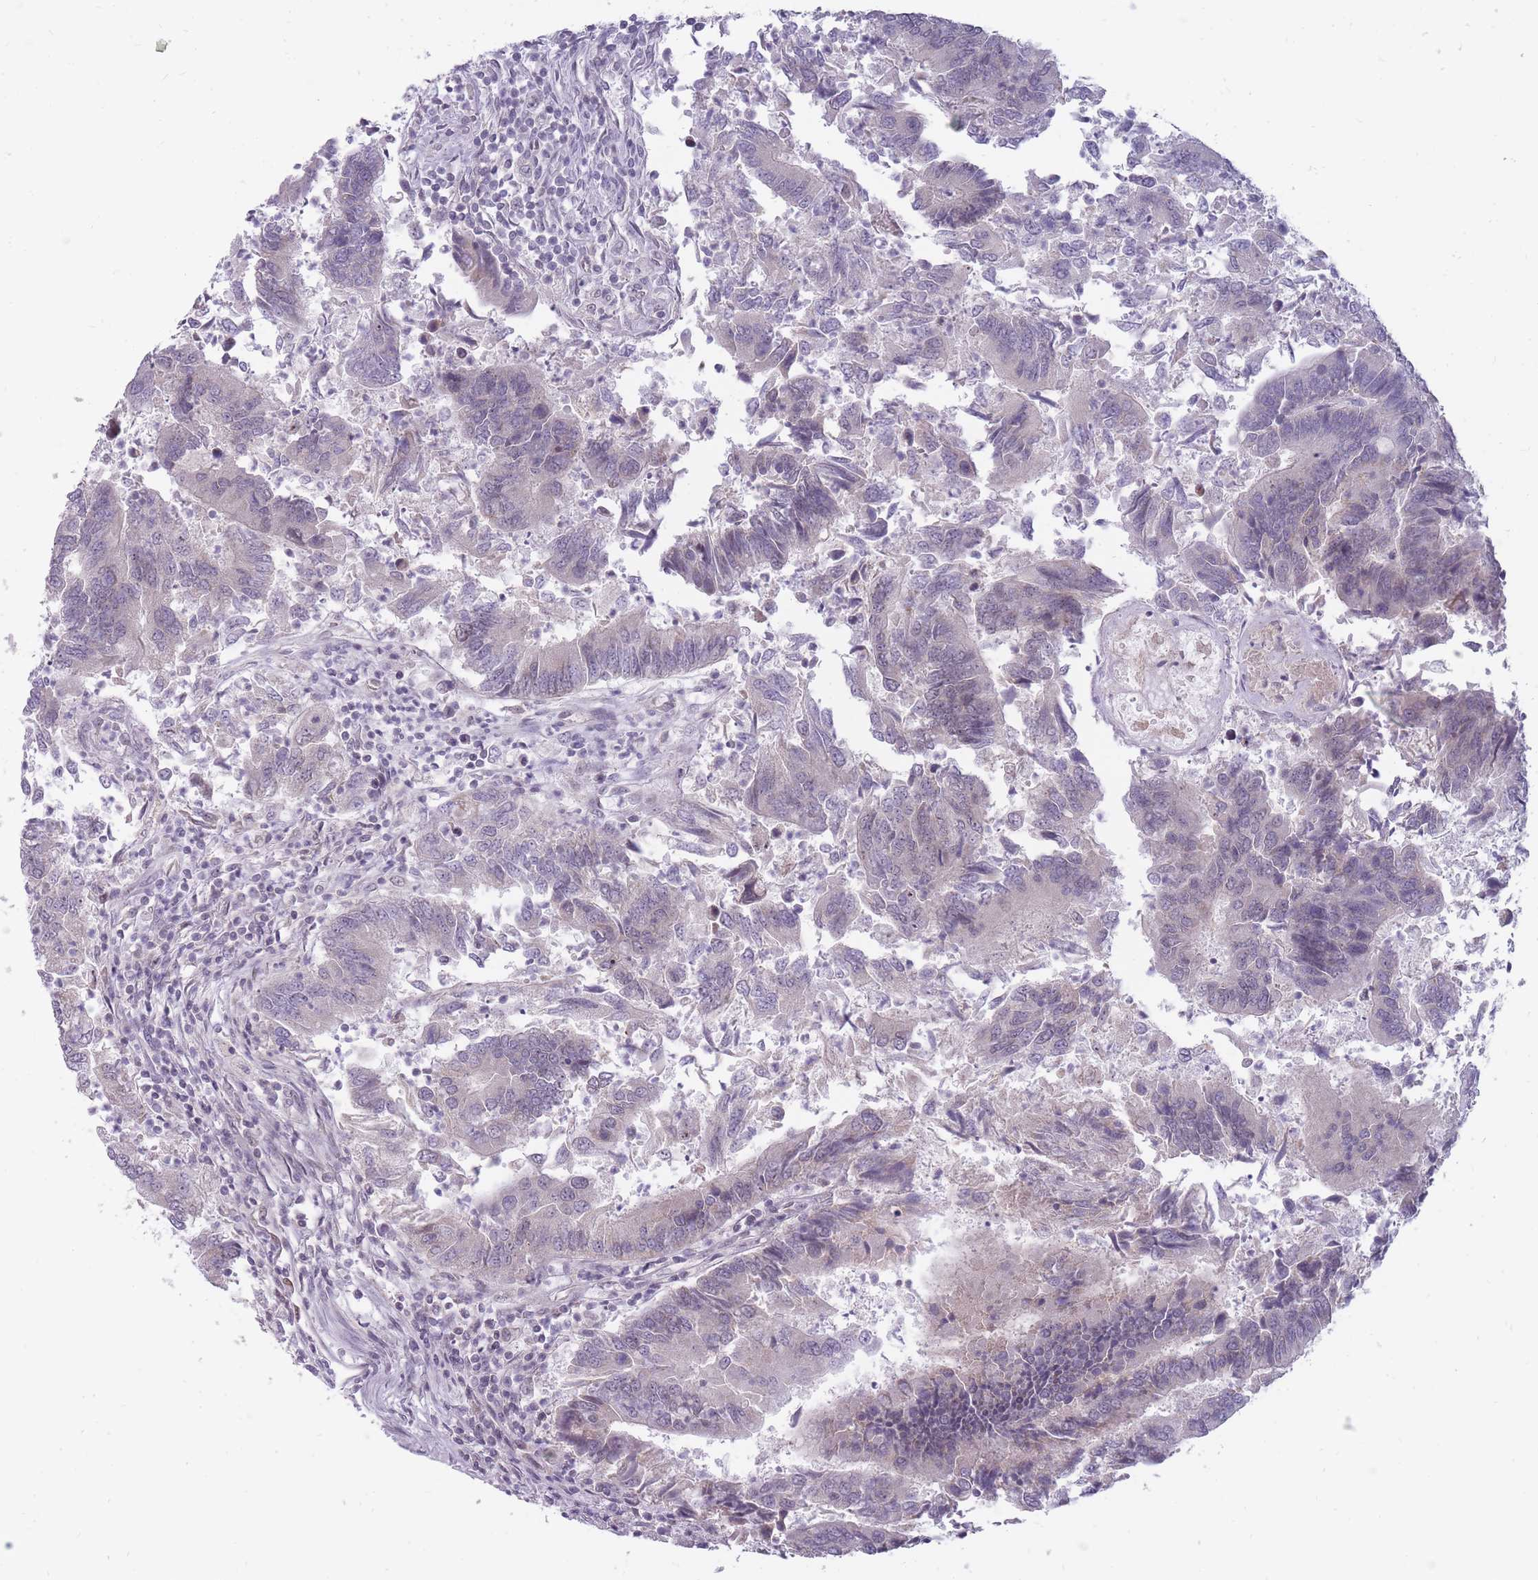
{"staining": {"intensity": "negative", "quantity": "none", "location": "none"}, "tissue": "colorectal cancer", "cell_type": "Tumor cells", "image_type": "cancer", "snomed": [{"axis": "morphology", "description": "Adenocarcinoma, NOS"}, {"axis": "topography", "description": "Colon"}], "caption": "Immunohistochemistry of colorectal adenocarcinoma displays no staining in tumor cells.", "gene": "POMZP3", "patient": {"sex": "female", "age": 67}}